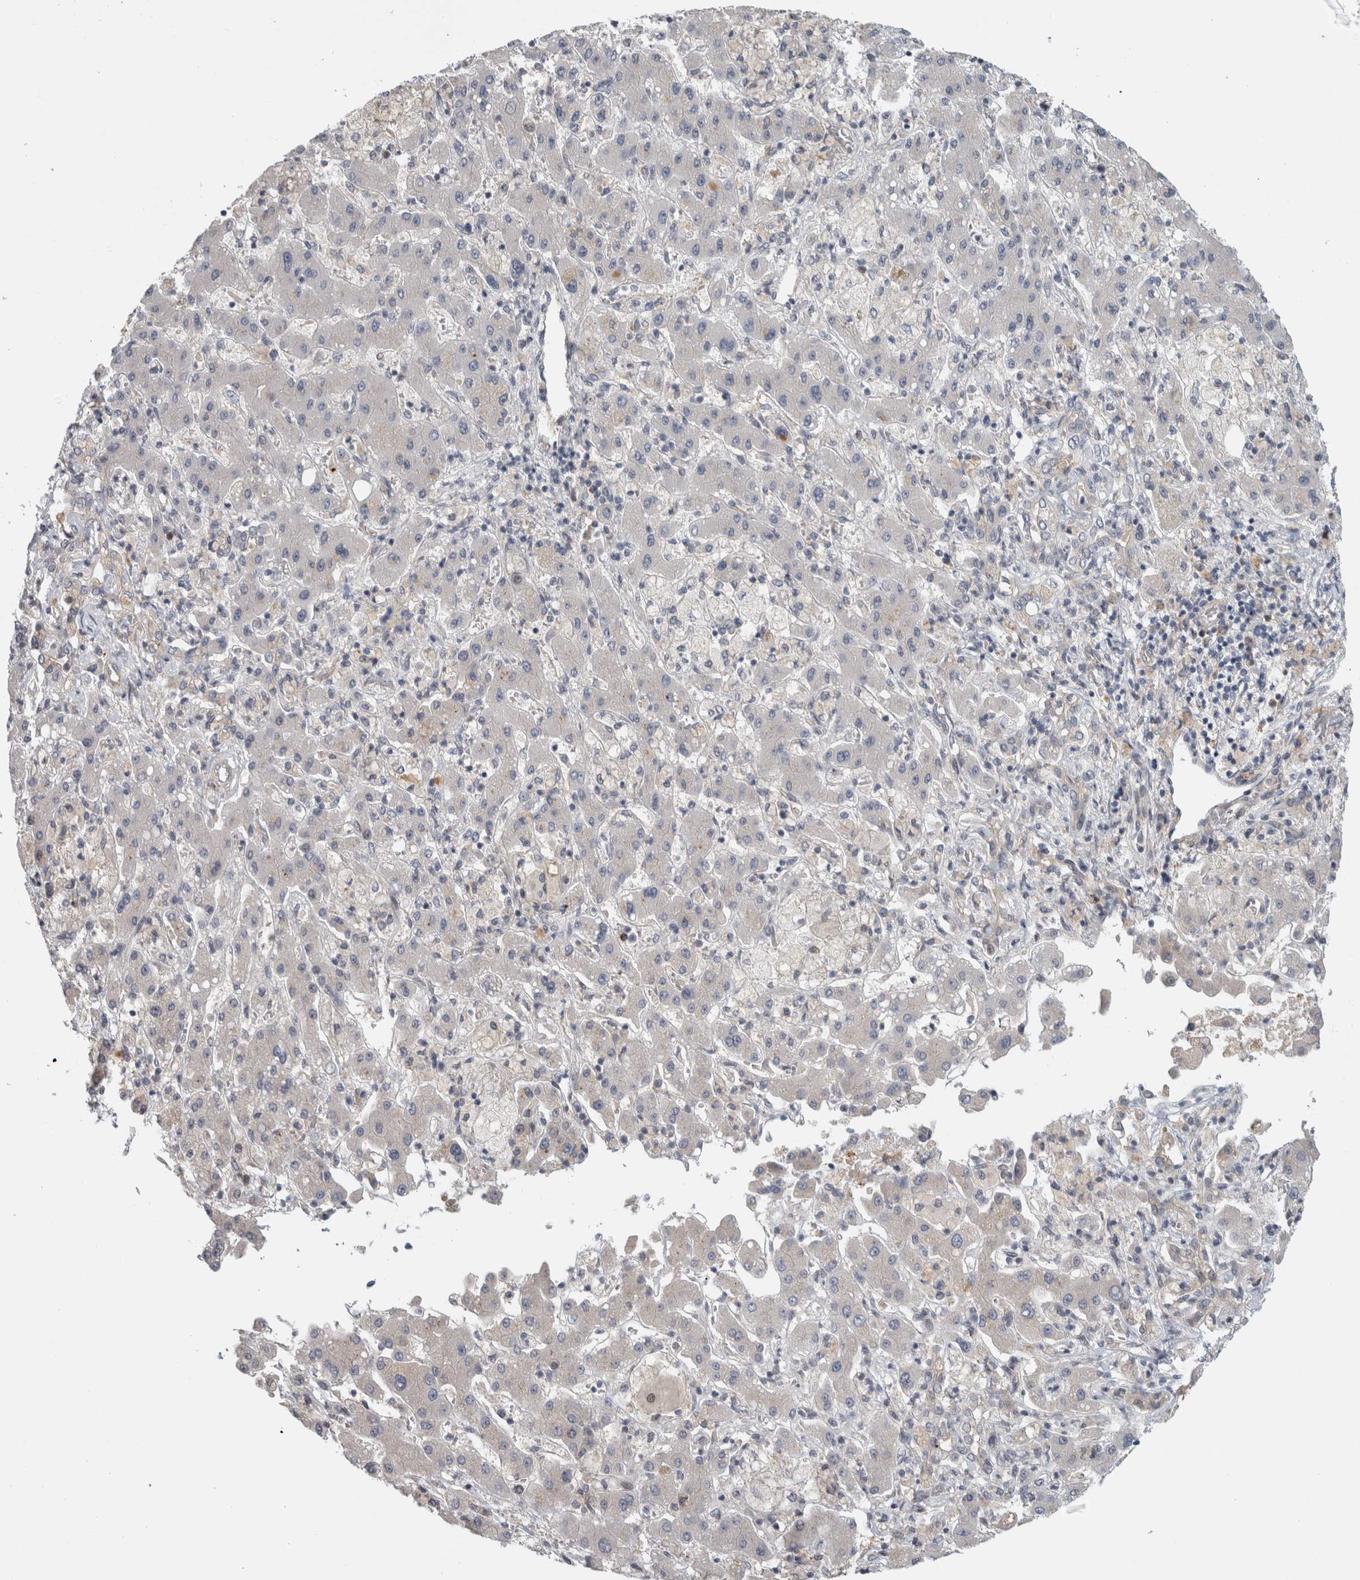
{"staining": {"intensity": "negative", "quantity": "none", "location": "none"}, "tissue": "liver cancer", "cell_type": "Tumor cells", "image_type": "cancer", "snomed": [{"axis": "morphology", "description": "Cholangiocarcinoma"}, {"axis": "topography", "description": "Liver"}], "caption": "This is a histopathology image of immunohistochemistry staining of liver cholangiocarcinoma, which shows no staining in tumor cells. (DAB (3,3'-diaminobenzidine) immunohistochemistry (IHC), high magnification).", "gene": "ZNF804B", "patient": {"sex": "male", "age": 50}}